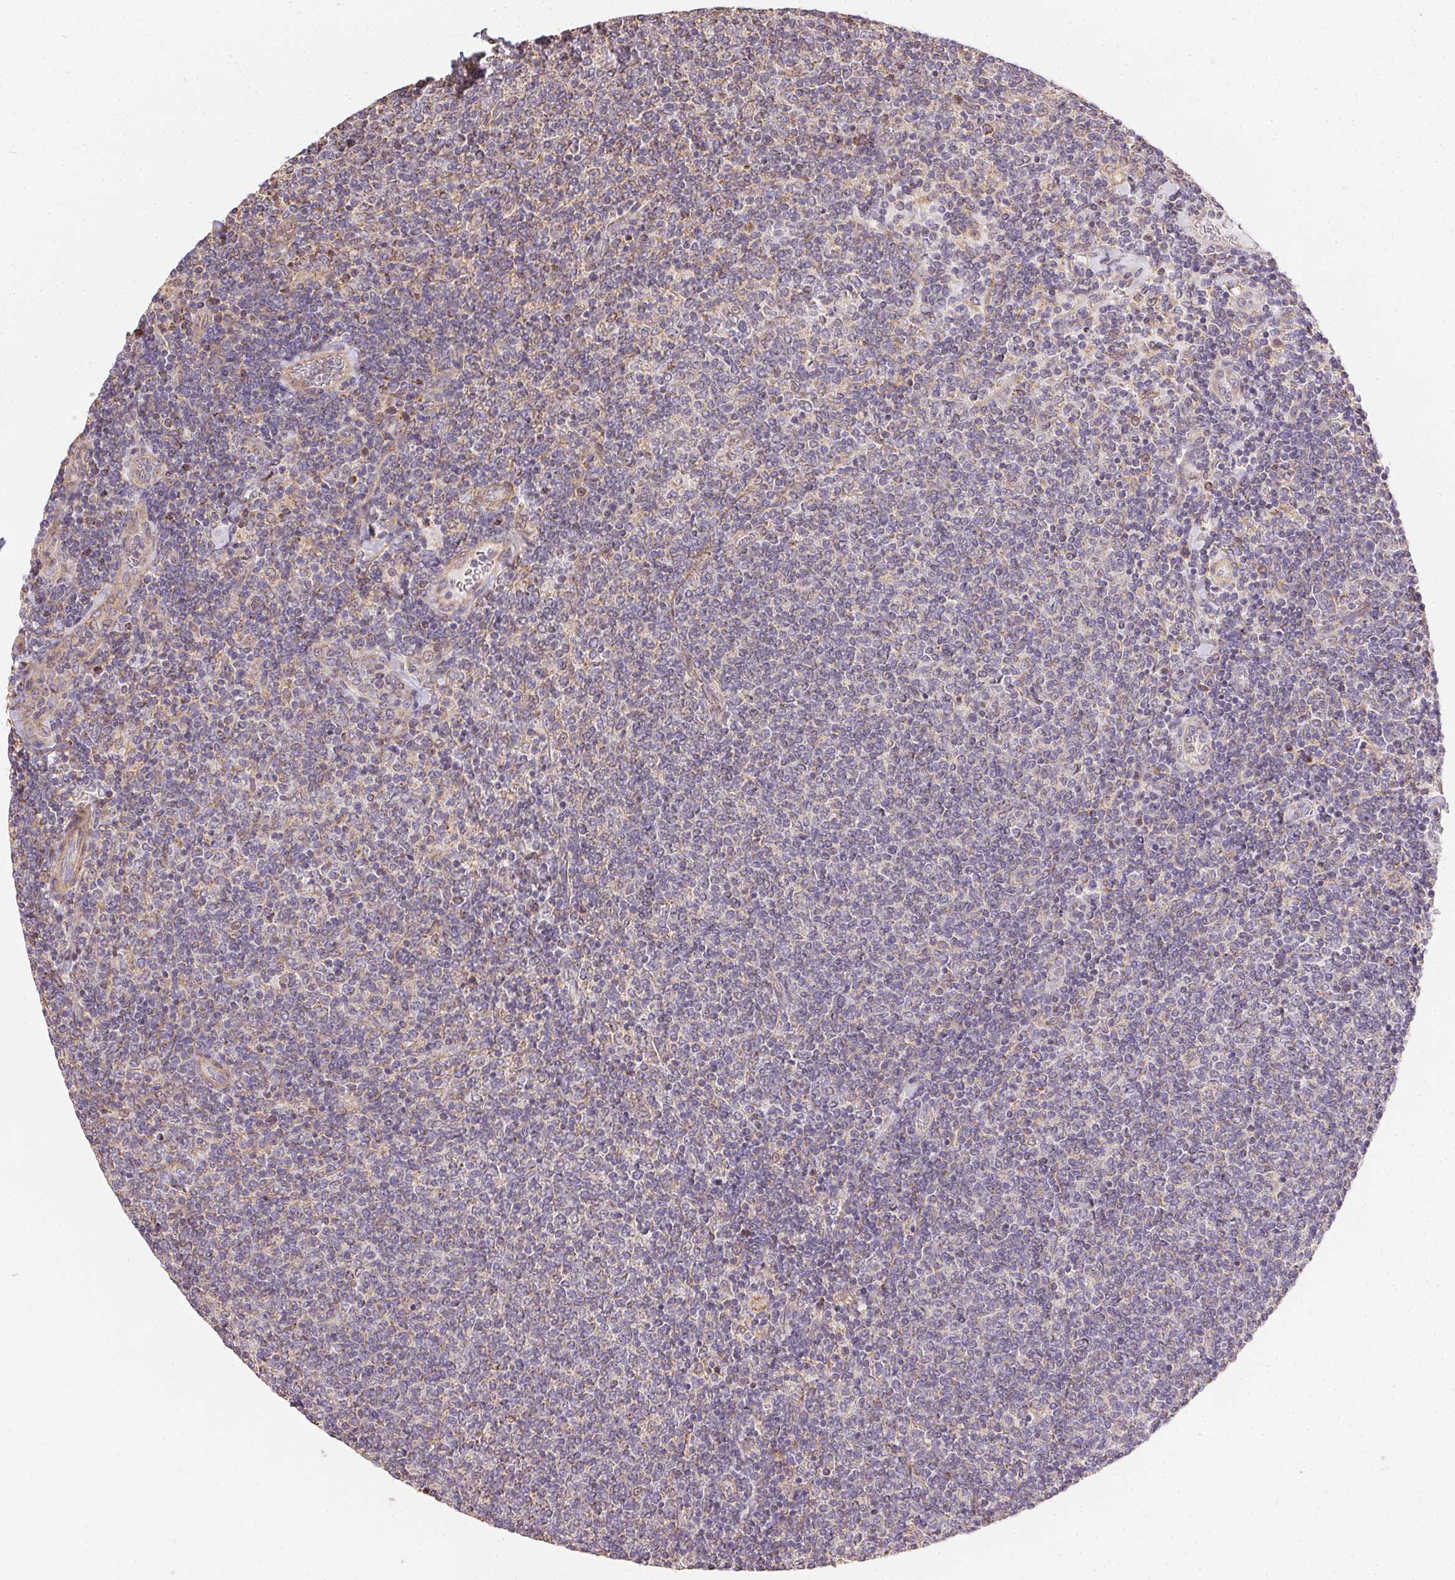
{"staining": {"intensity": "negative", "quantity": "none", "location": "none"}, "tissue": "lymphoma", "cell_type": "Tumor cells", "image_type": "cancer", "snomed": [{"axis": "morphology", "description": "Malignant lymphoma, non-Hodgkin's type, Low grade"}, {"axis": "topography", "description": "Lymph node"}], "caption": "Human malignant lymphoma, non-Hodgkin's type (low-grade) stained for a protein using immunohistochemistry (IHC) shows no positivity in tumor cells.", "gene": "REV3L", "patient": {"sex": "male", "age": 52}}